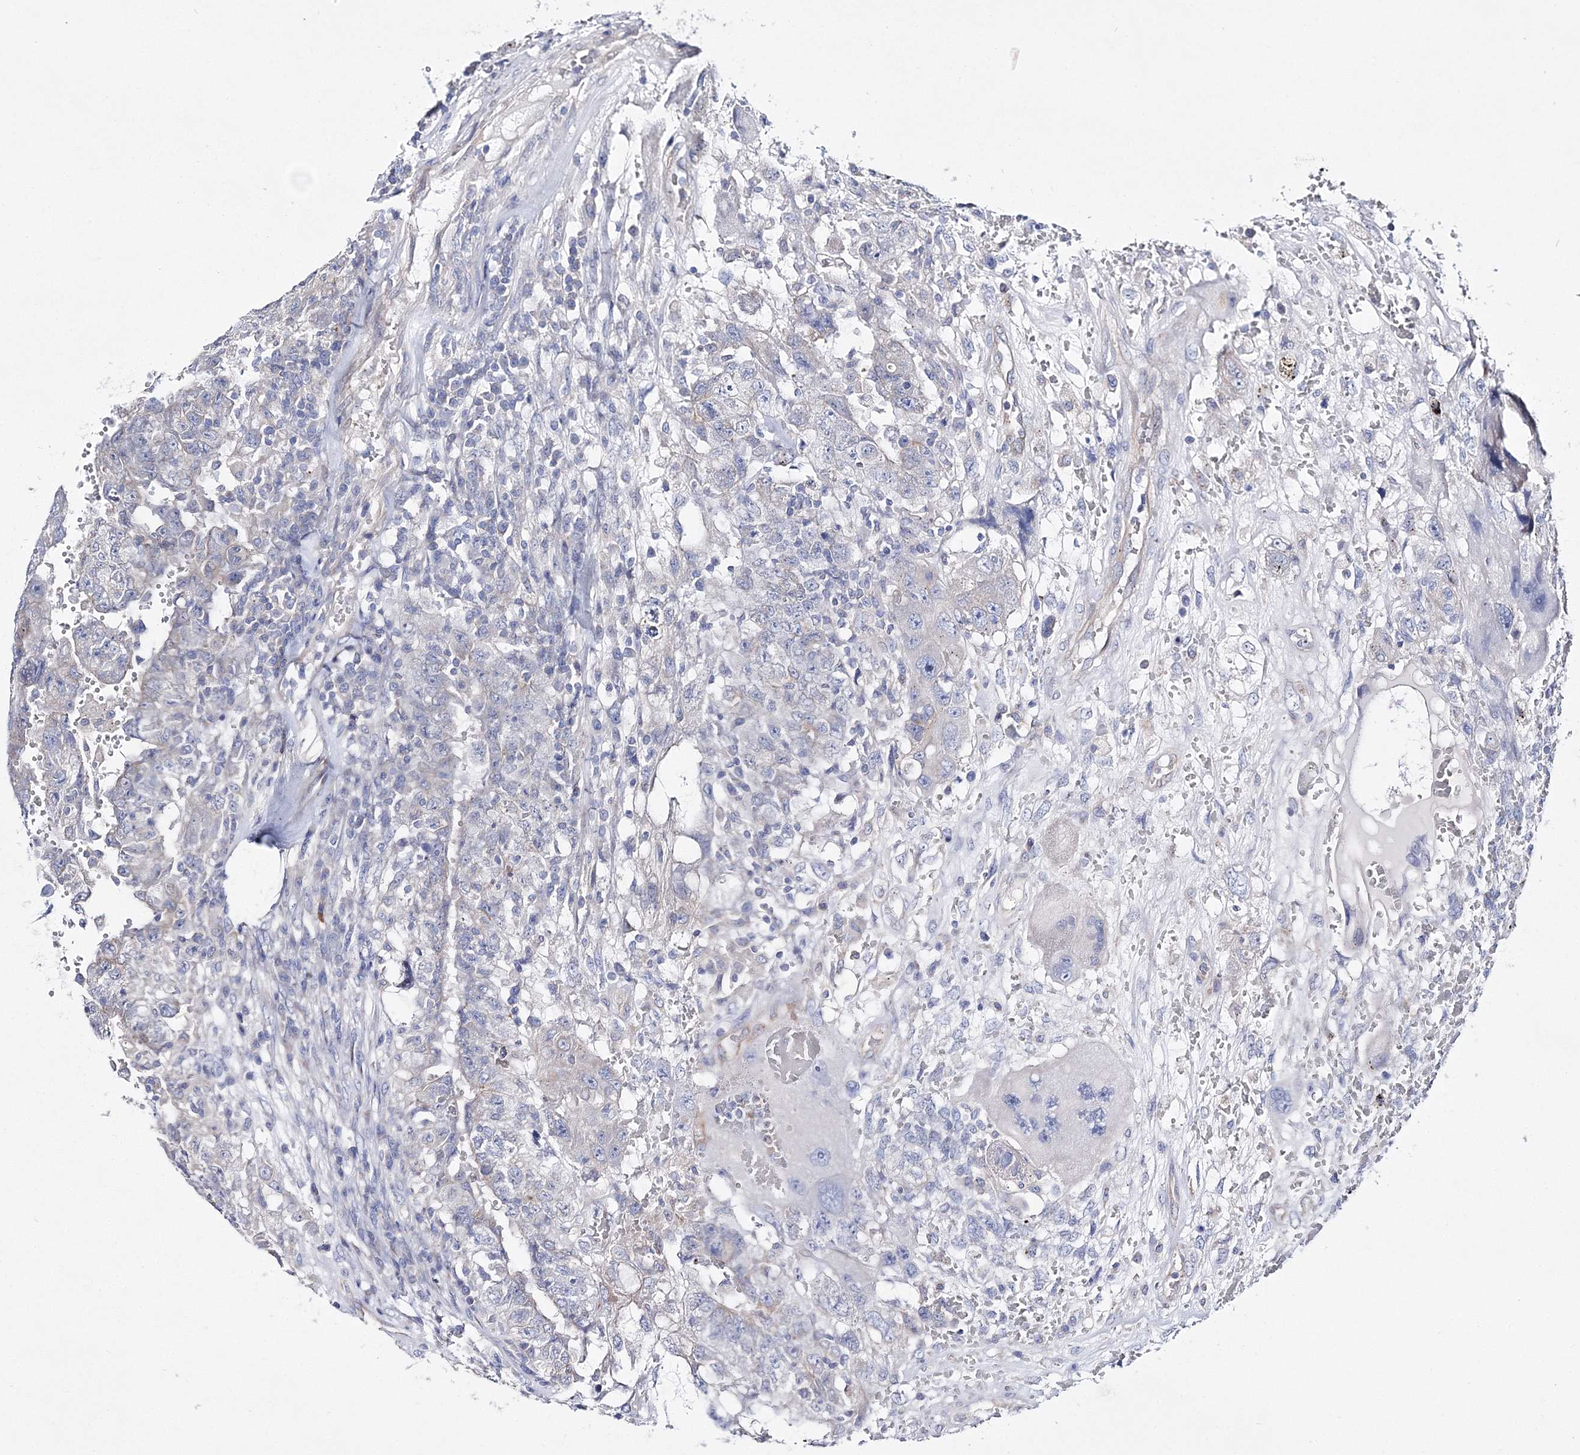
{"staining": {"intensity": "negative", "quantity": "none", "location": "none"}, "tissue": "testis cancer", "cell_type": "Tumor cells", "image_type": "cancer", "snomed": [{"axis": "morphology", "description": "Carcinoma, Embryonal, NOS"}, {"axis": "topography", "description": "Testis"}], "caption": "A photomicrograph of human testis cancer is negative for staining in tumor cells.", "gene": "ARHGAP32", "patient": {"sex": "male", "age": 26}}